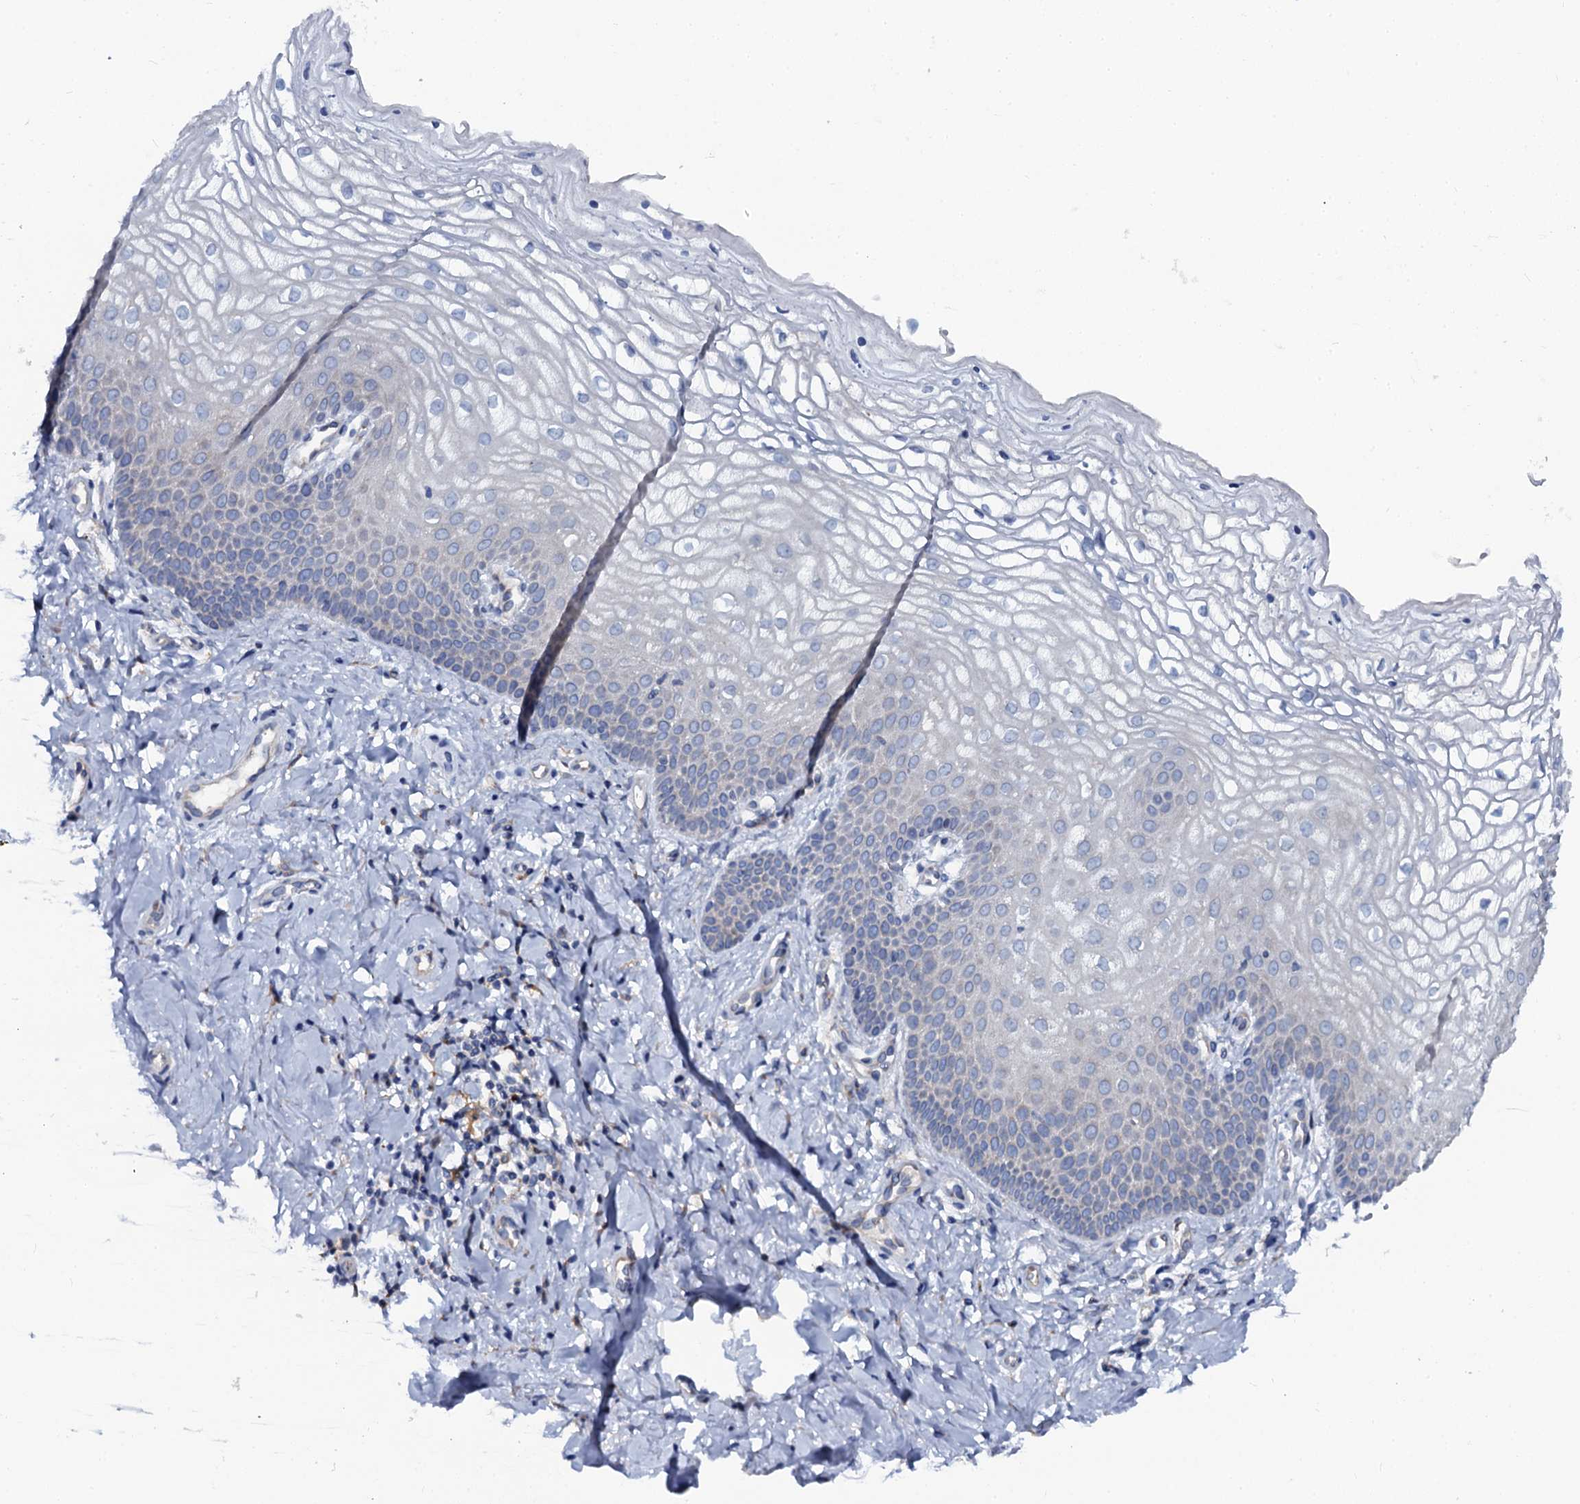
{"staining": {"intensity": "negative", "quantity": "none", "location": "none"}, "tissue": "vagina", "cell_type": "Squamous epithelial cells", "image_type": "normal", "snomed": [{"axis": "morphology", "description": "Normal tissue, NOS"}, {"axis": "topography", "description": "Vagina"}], "caption": "The photomicrograph demonstrates no staining of squamous epithelial cells in benign vagina.", "gene": "OTOL1", "patient": {"sex": "female", "age": 68}}